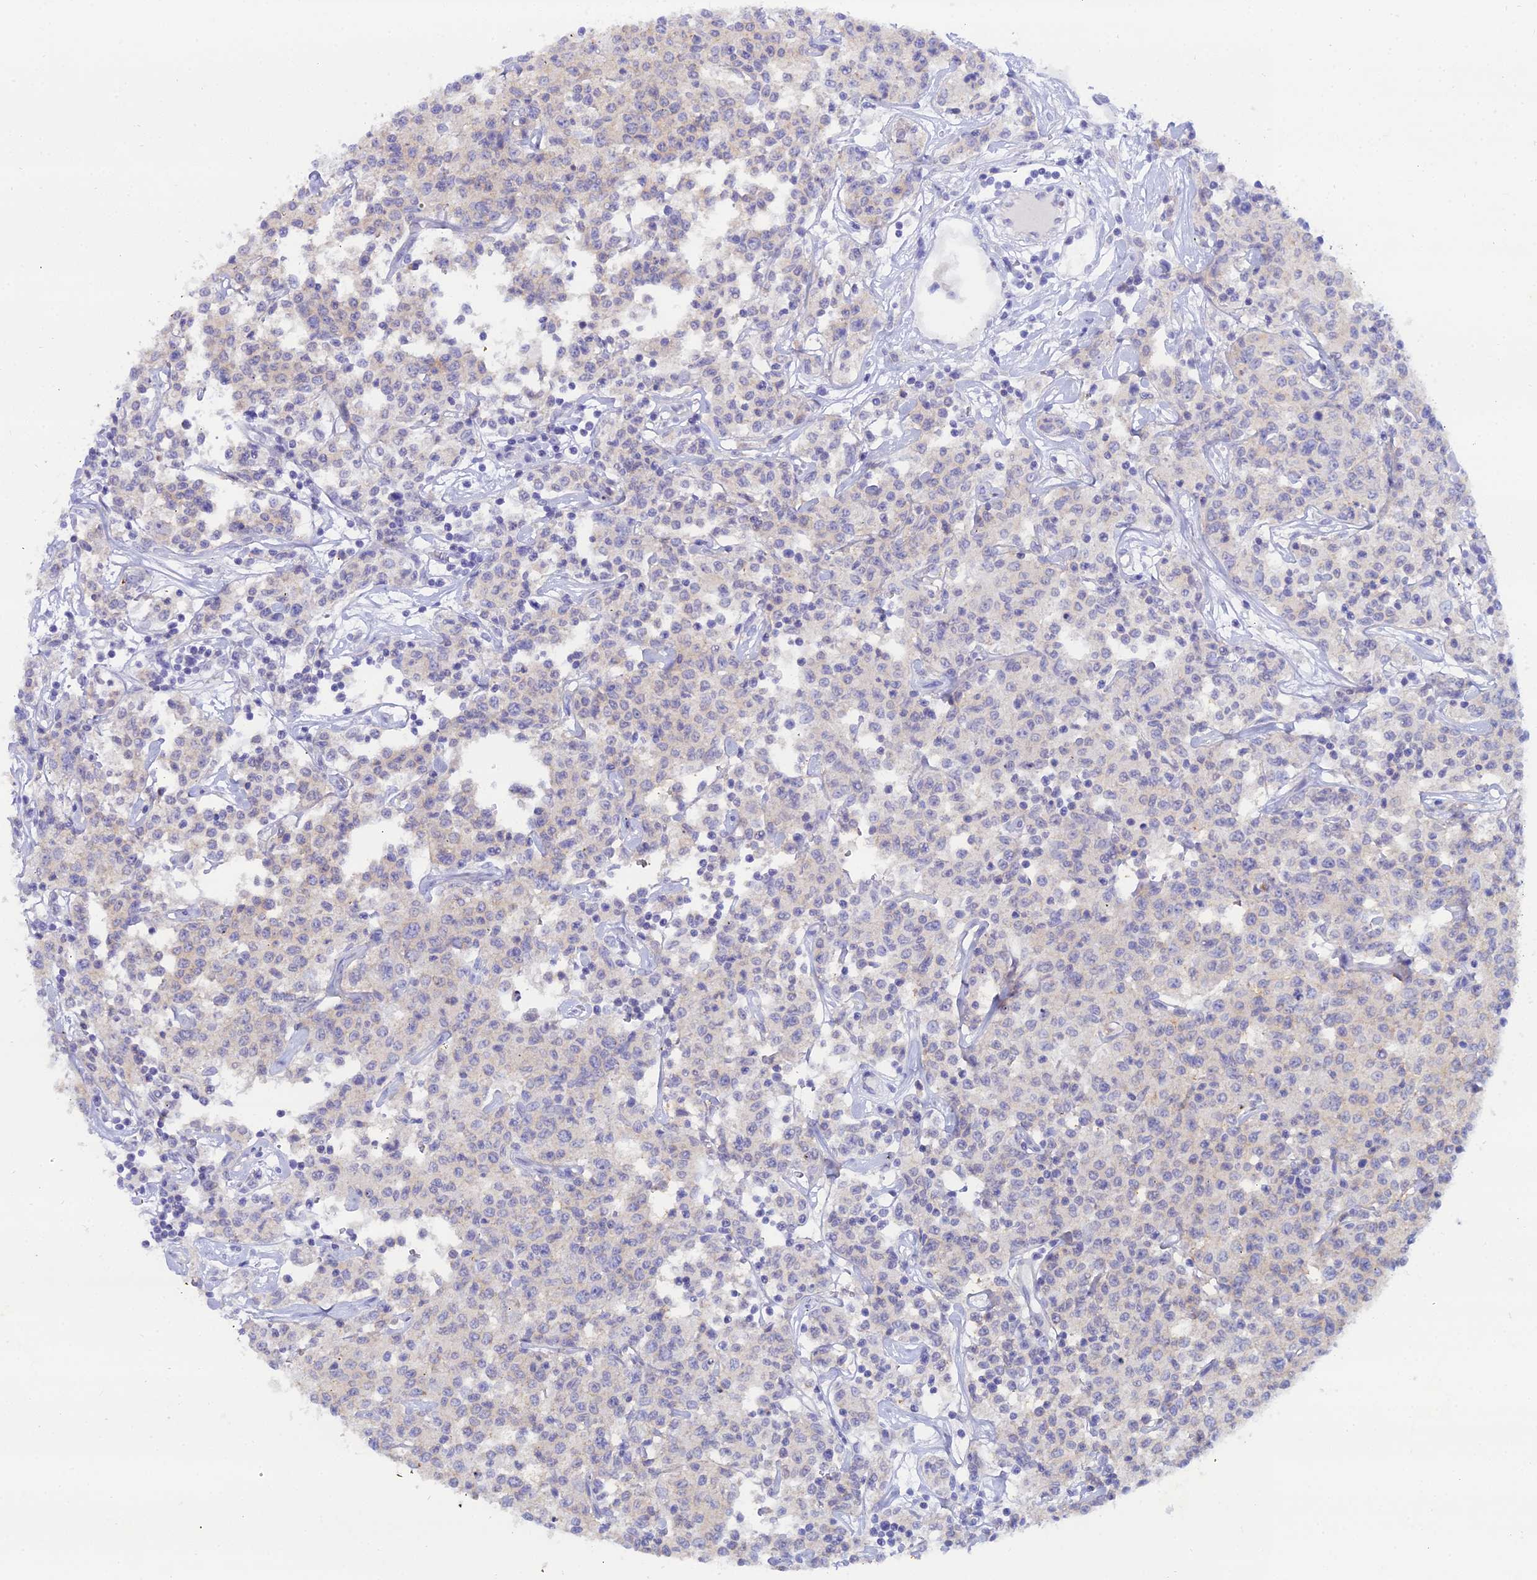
{"staining": {"intensity": "negative", "quantity": "none", "location": "none"}, "tissue": "lymphoma", "cell_type": "Tumor cells", "image_type": "cancer", "snomed": [{"axis": "morphology", "description": "Malignant lymphoma, non-Hodgkin's type, Low grade"}, {"axis": "topography", "description": "Small intestine"}], "caption": "Protein analysis of malignant lymphoma, non-Hodgkin's type (low-grade) shows no significant expression in tumor cells.", "gene": "DHX34", "patient": {"sex": "female", "age": 59}}